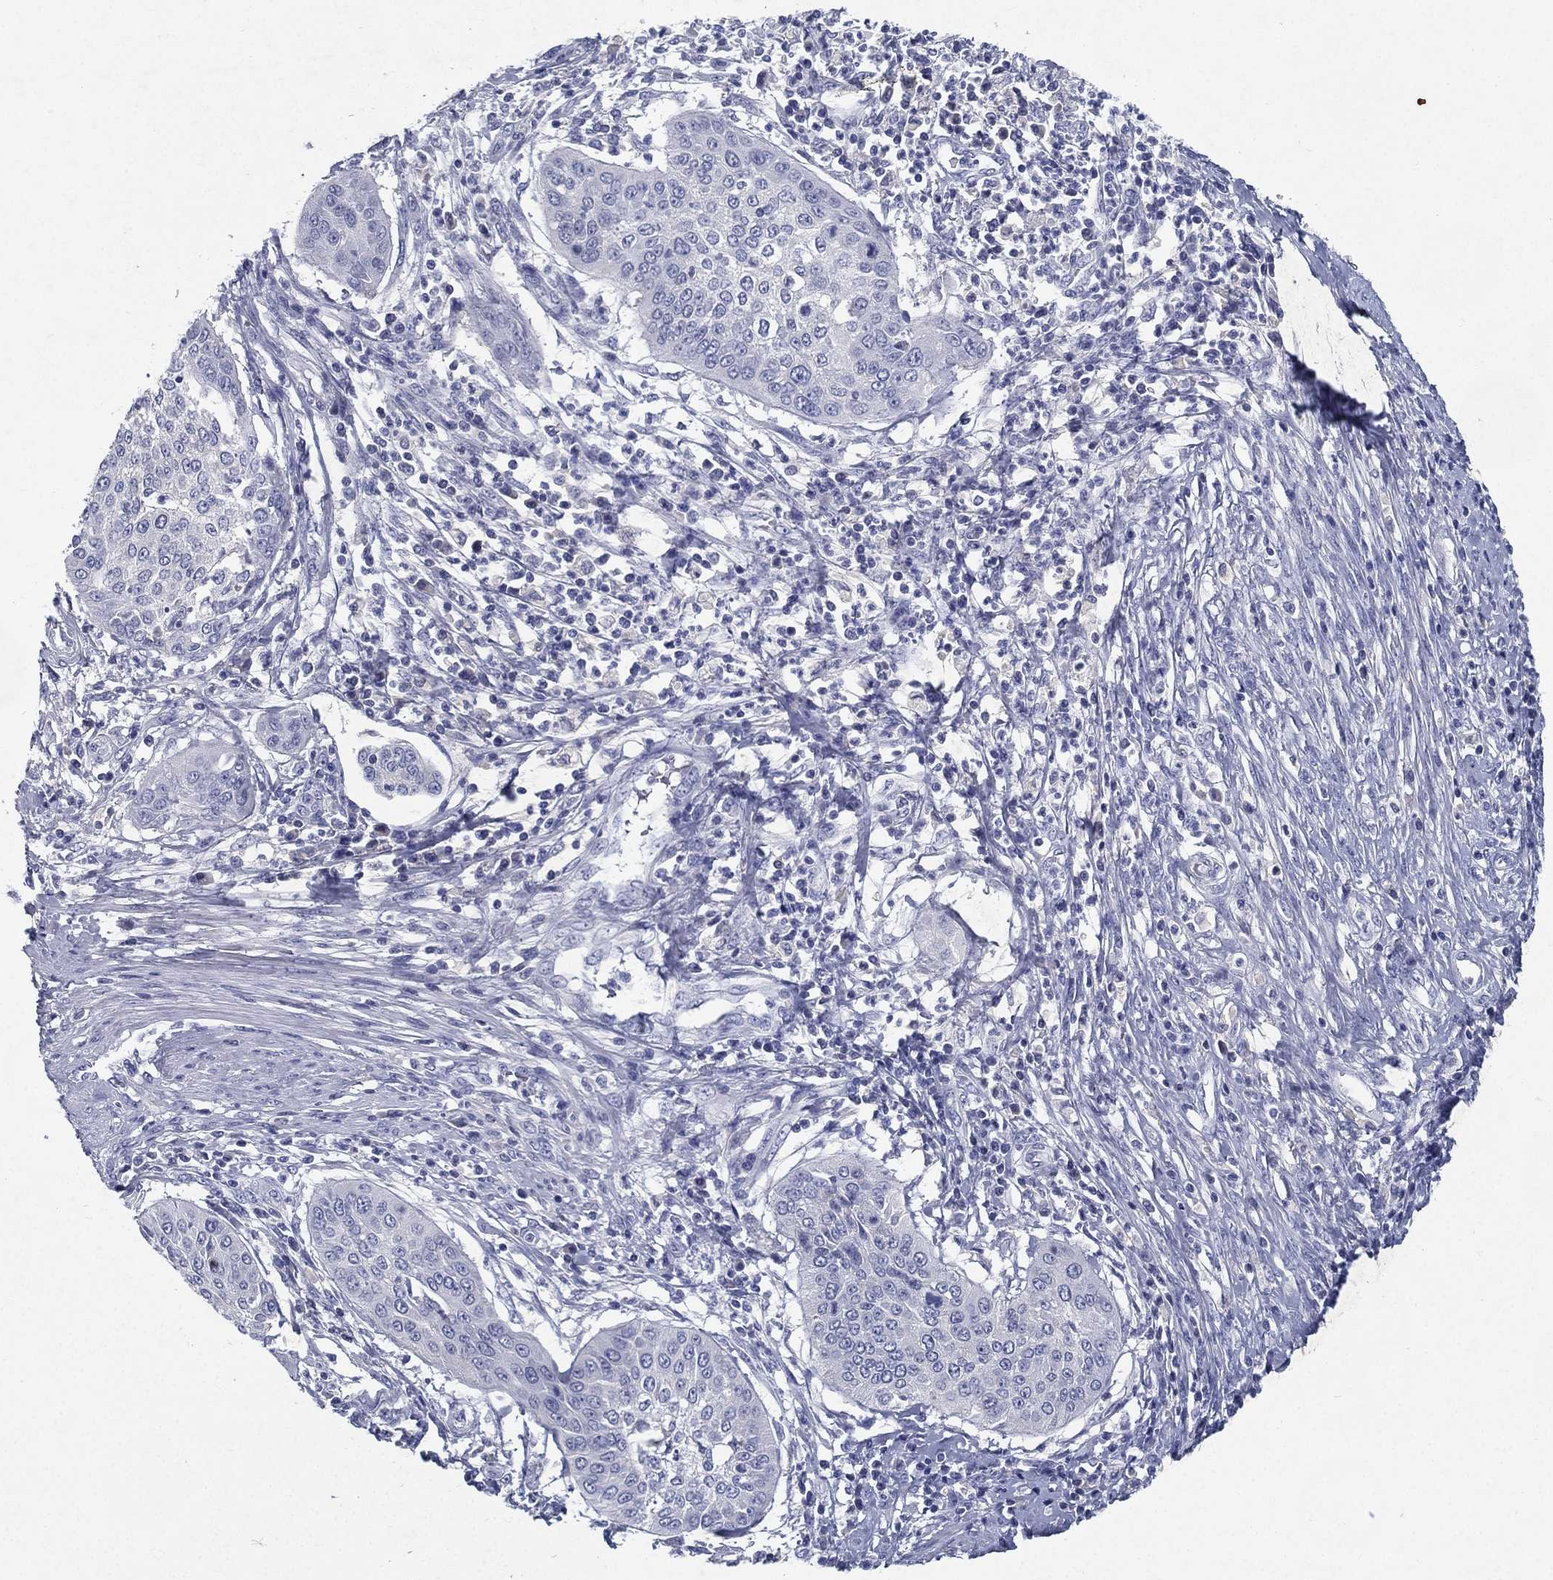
{"staining": {"intensity": "negative", "quantity": "none", "location": "none"}, "tissue": "cervical cancer", "cell_type": "Tumor cells", "image_type": "cancer", "snomed": [{"axis": "morphology", "description": "Normal tissue, NOS"}, {"axis": "morphology", "description": "Squamous cell carcinoma, NOS"}, {"axis": "topography", "description": "Cervix"}], "caption": "A high-resolution image shows immunohistochemistry (IHC) staining of squamous cell carcinoma (cervical), which displays no significant expression in tumor cells.", "gene": "RGS13", "patient": {"sex": "female", "age": 39}}